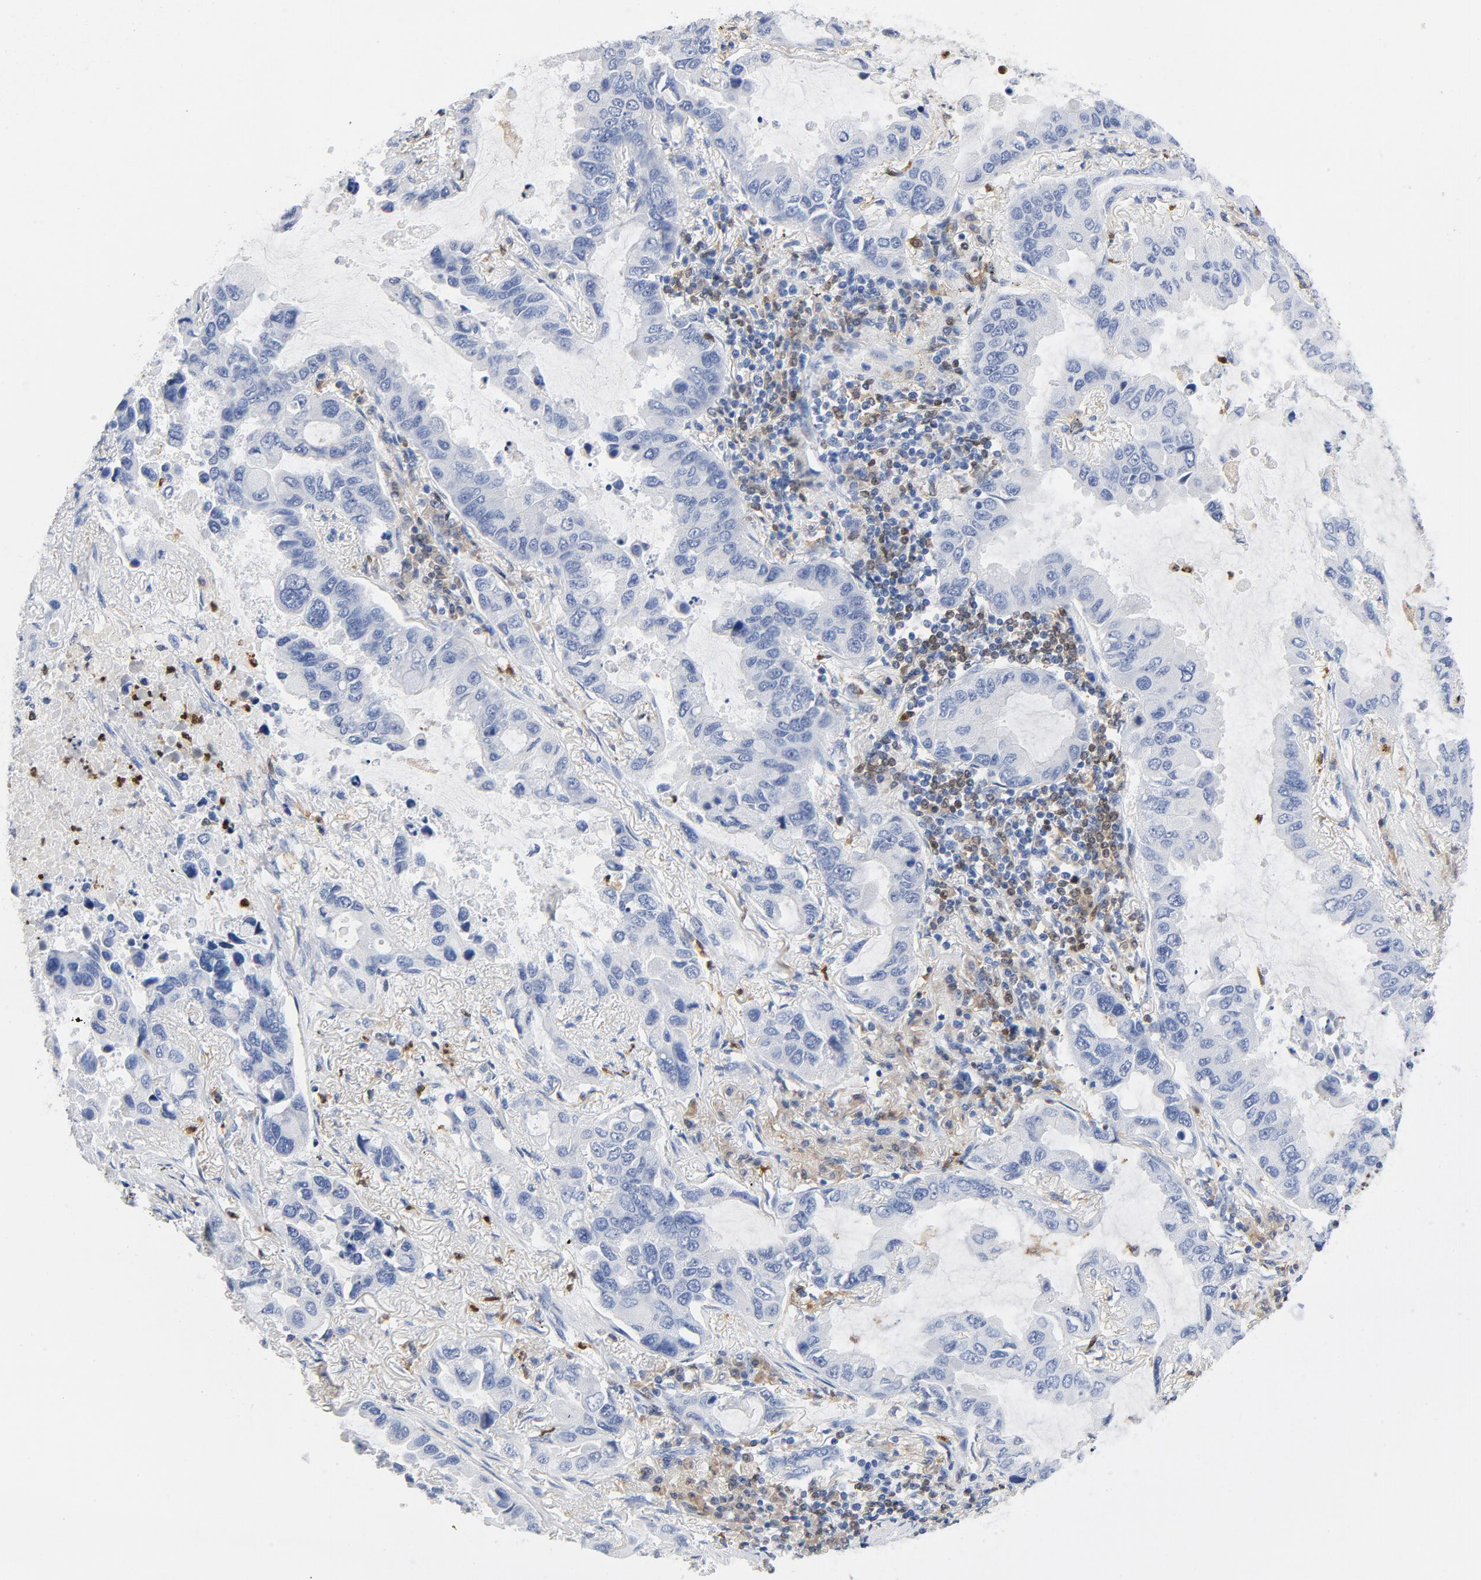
{"staining": {"intensity": "negative", "quantity": "none", "location": "none"}, "tissue": "lung cancer", "cell_type": "Tumor cells", "image_type": "cancer", "snomed": [{"axis": "morphology", "description": "Adenocarcinoma, NOS"}, {"axis": "topography", "description": "Lung"}], "caption": "Micrograph shows no protein expression in tumor cells of lung cancer (adenocarcinoma) tissue. The staining was performed using DAB to visualize the protein expression in brown, while the nuclei were stained in blue with hematoxylin (Magnification: 20x).", "gene": "NCF1", "patient": {"sex": "male", "age": 64}}